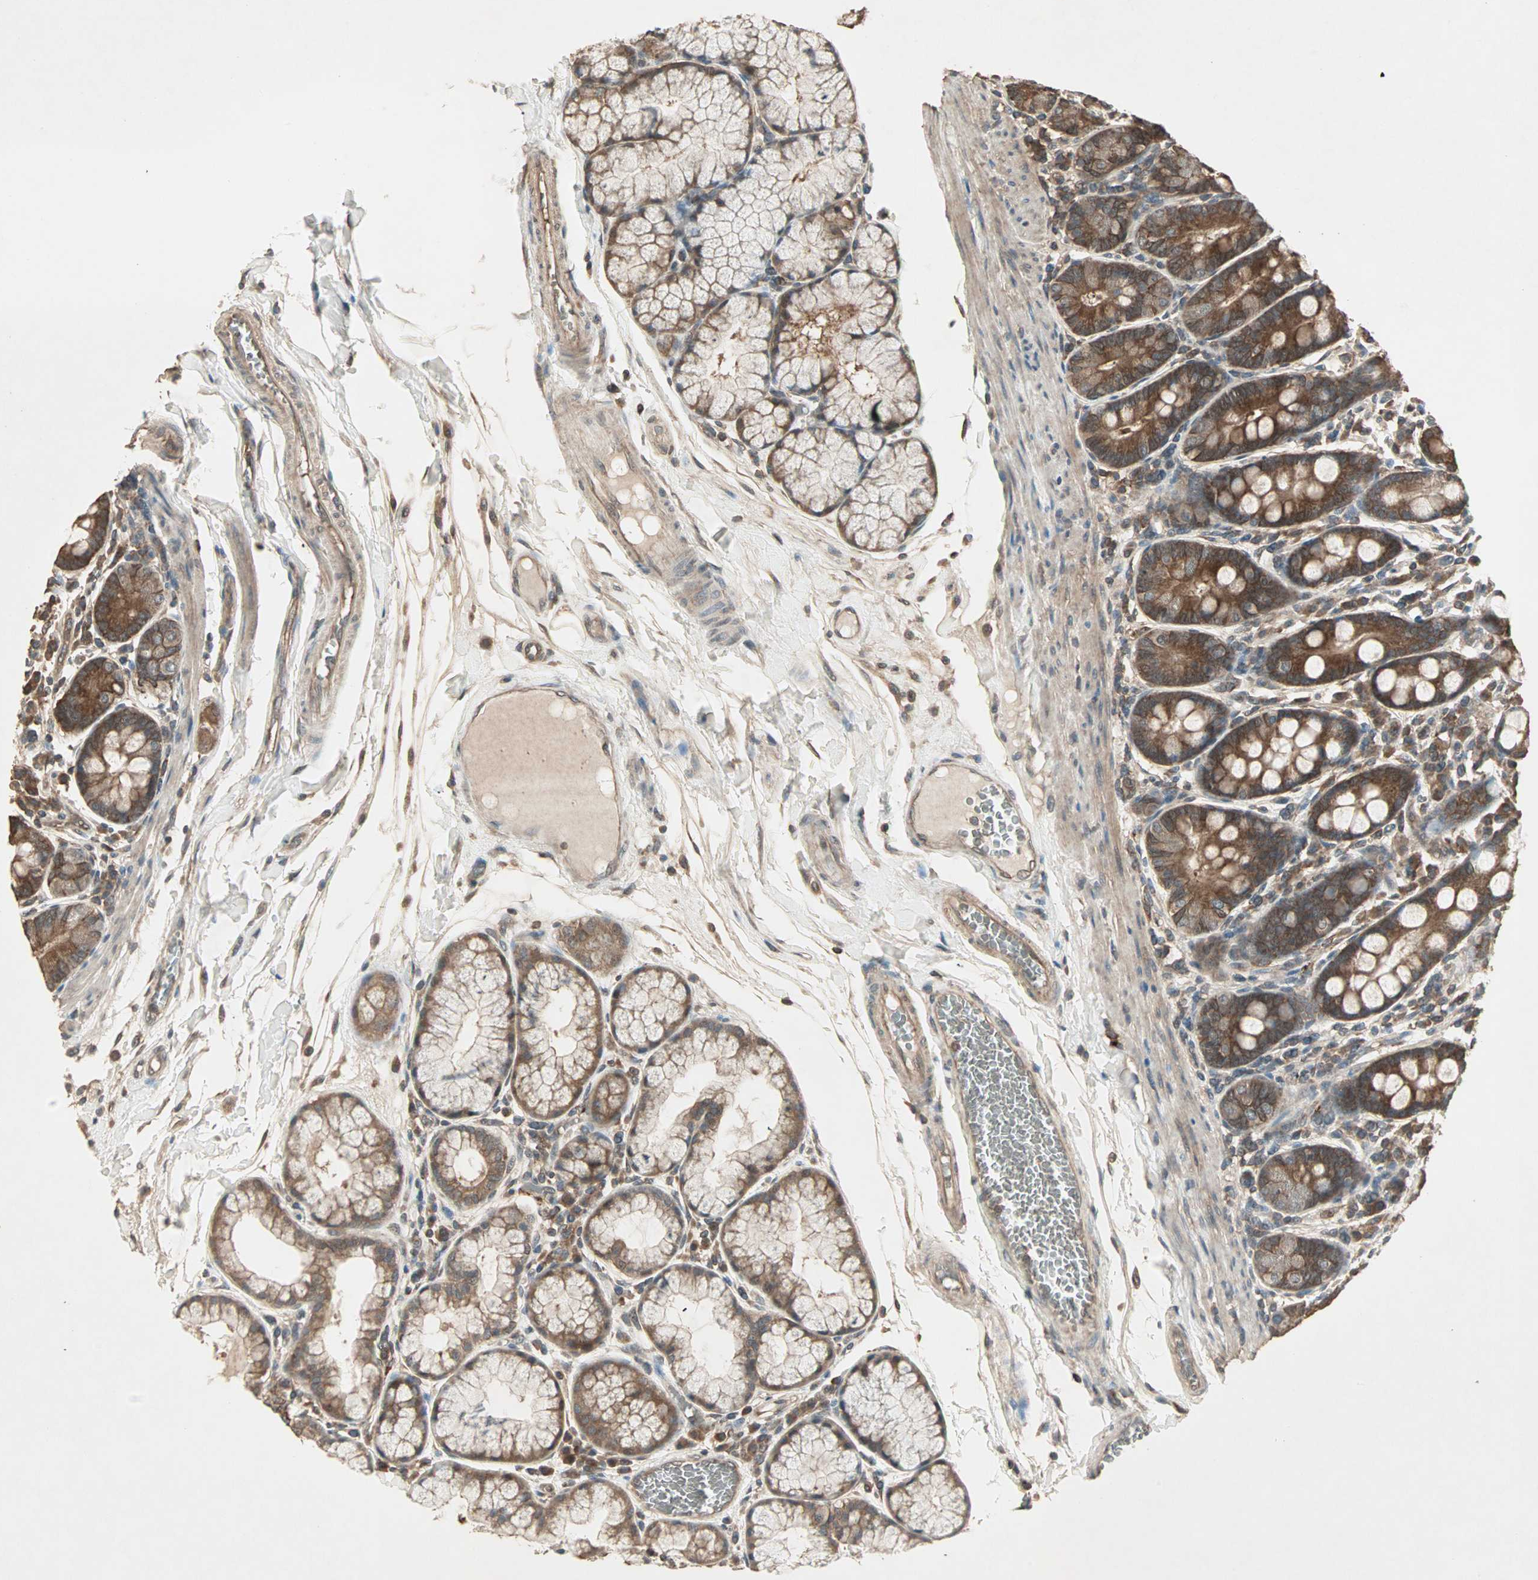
{"staining": {"intensity": "strong", "quantity": ">75%", "location": "cytoplasmic/membranous"}, "tissue": "duodenum", "cell_type": "Glandular cells", "image_type": "normal", "snomed": [{"axis": "morphology", "description": "Normal tissue, NOS"}, {"axis": "topography", "description": "Duodenum"}], "caption": "Protein expression analysis of normal duodenum reveals strong cytoplasmic/membranous expression in about >75% of glandular cells. (DAB (3,3'-diaminobenzidine) IHC with brightfield microscopy, high magnification).", "gene": "UBAC1", "patient": {"sex": "male", "age": 50}}